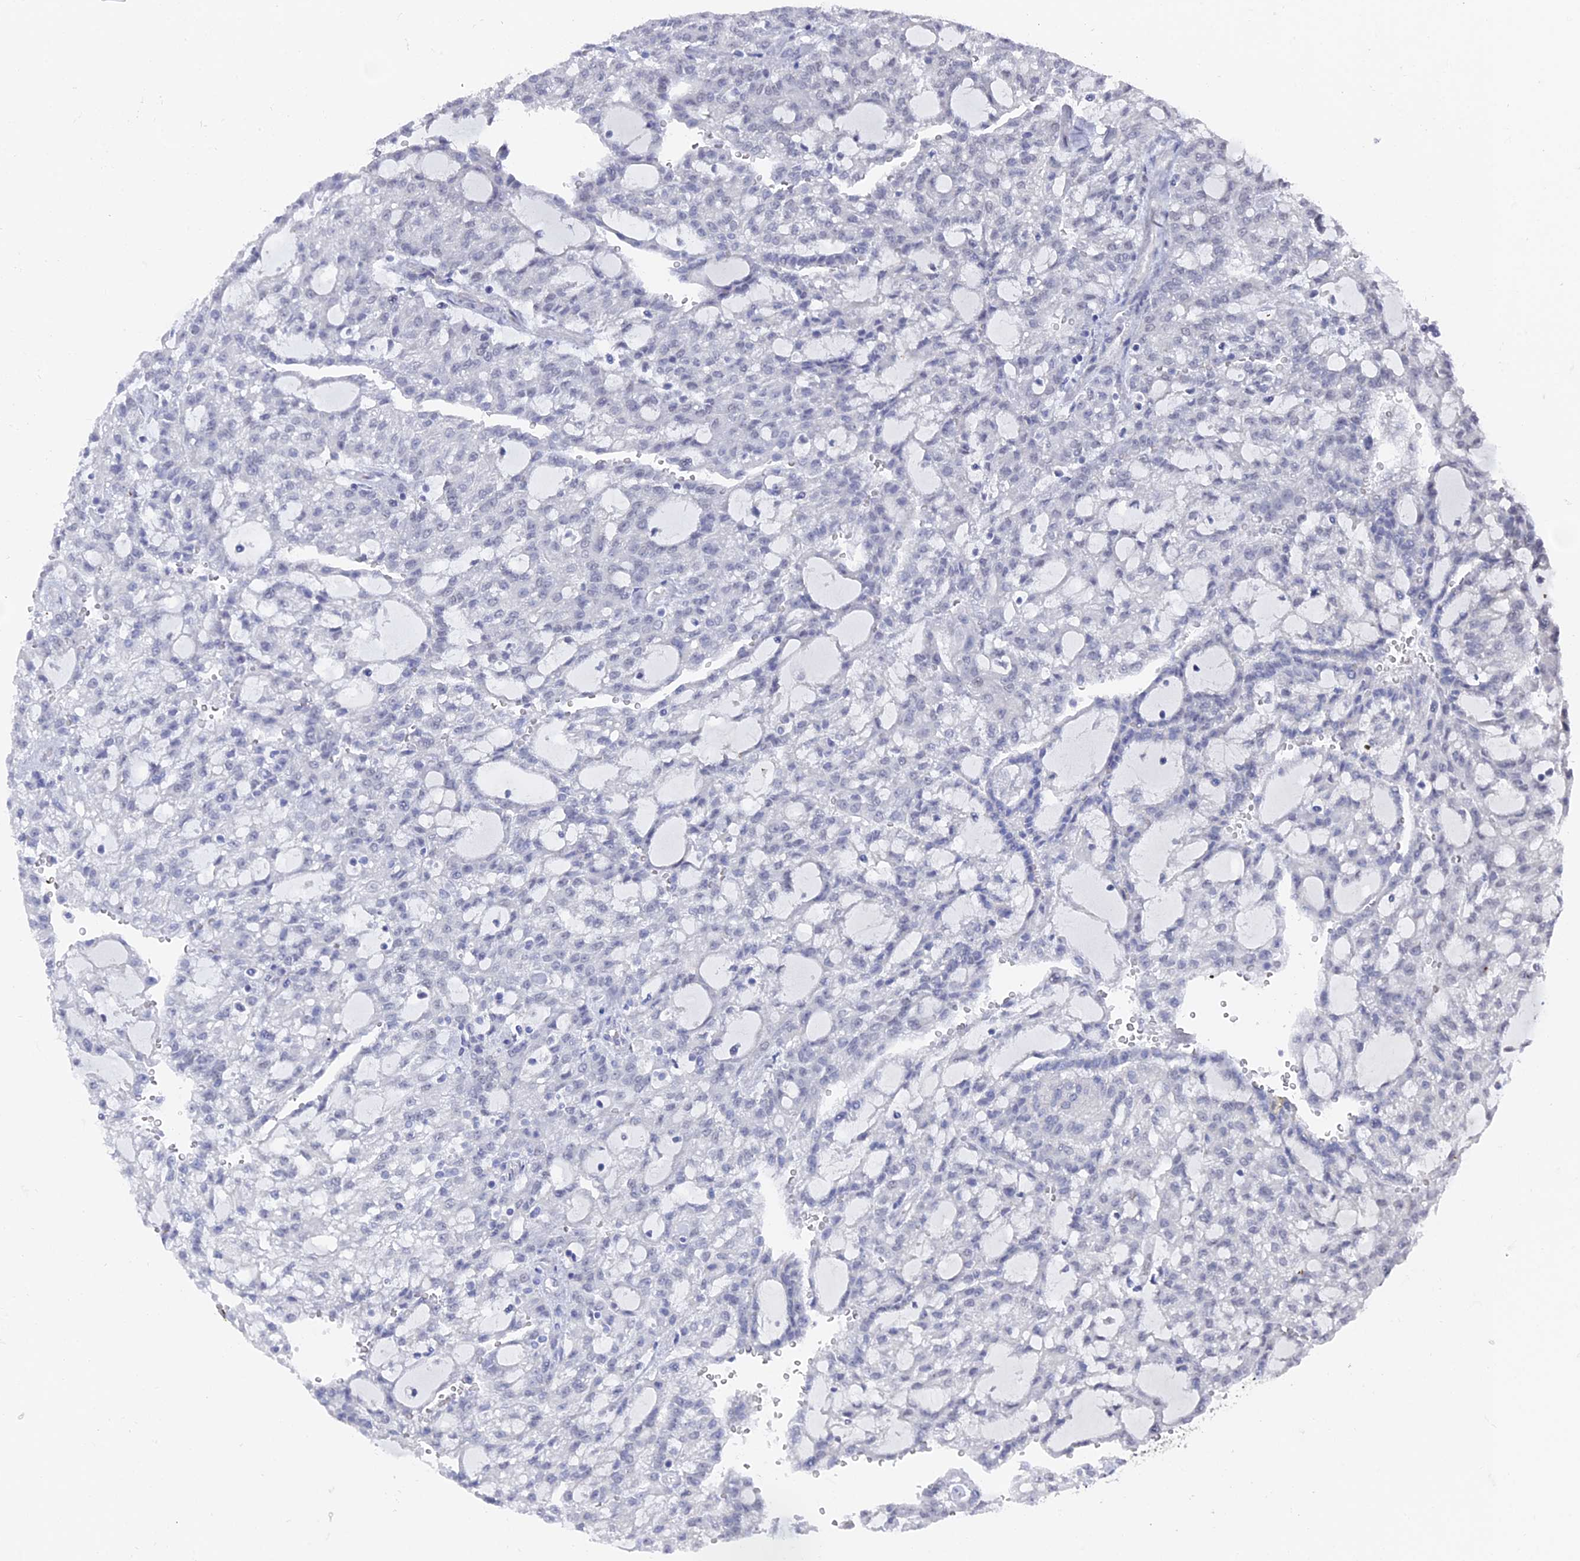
{"staining": {"intensity": "negative", "quantity": "none", "location": "none"}, "tissue": "renal cancer", "cell_type": "Tumor cells", "image_type": "cancer", "snomed": [{"axis": "morphology", "description": "Adenocarcinoma, NOS"}, {"axis": "topography", "description": "Kidney"}], "caption": "IHC of adenocarcinoma (renal) exhibits no positivity in tumor cells.", "gene": "FHIP2A", "patient": {"sex": "male", "age": 63}}